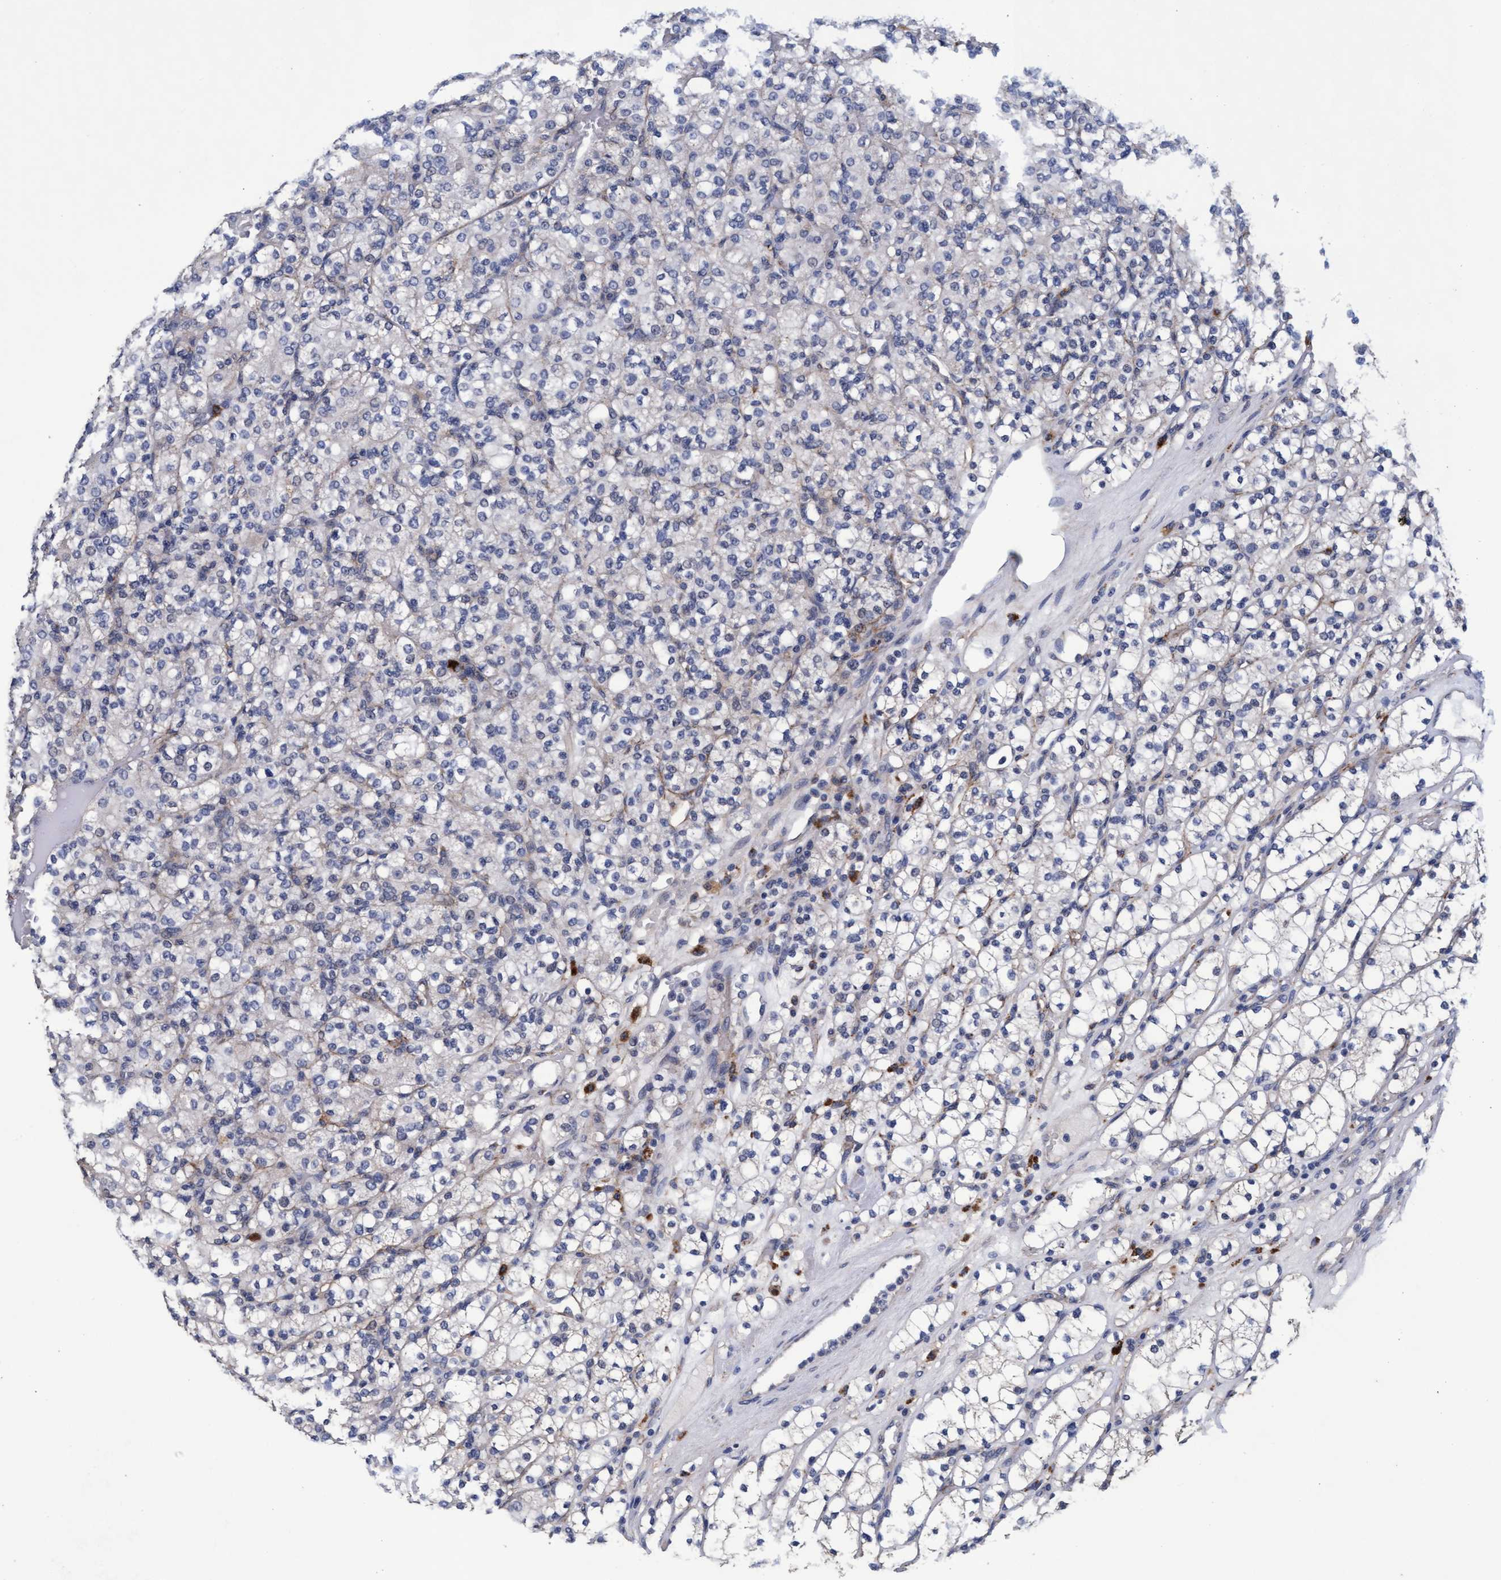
{"staining": {"intensity": "negative", "quantity": "none", "location": "none"}, "tissue": "renal cancer", "cell_type": "Tumor cells", "image_type": "cancer", "snomed": [{"axis": "morphology", "description": "Adenocarcinoma, NOS"}, {"axis": "topography", "description": "Kidney"}], "caption": "DAB immunohistochemical staining of human renal cancer (adenocarcinoma) demonstrates no significant staining in tumor cells. (DAB immunohistochemistry (IHC) with hematoxylin counter stain).", "gene": "CPQ", "patient": {"sex": "male", "age": 77}}